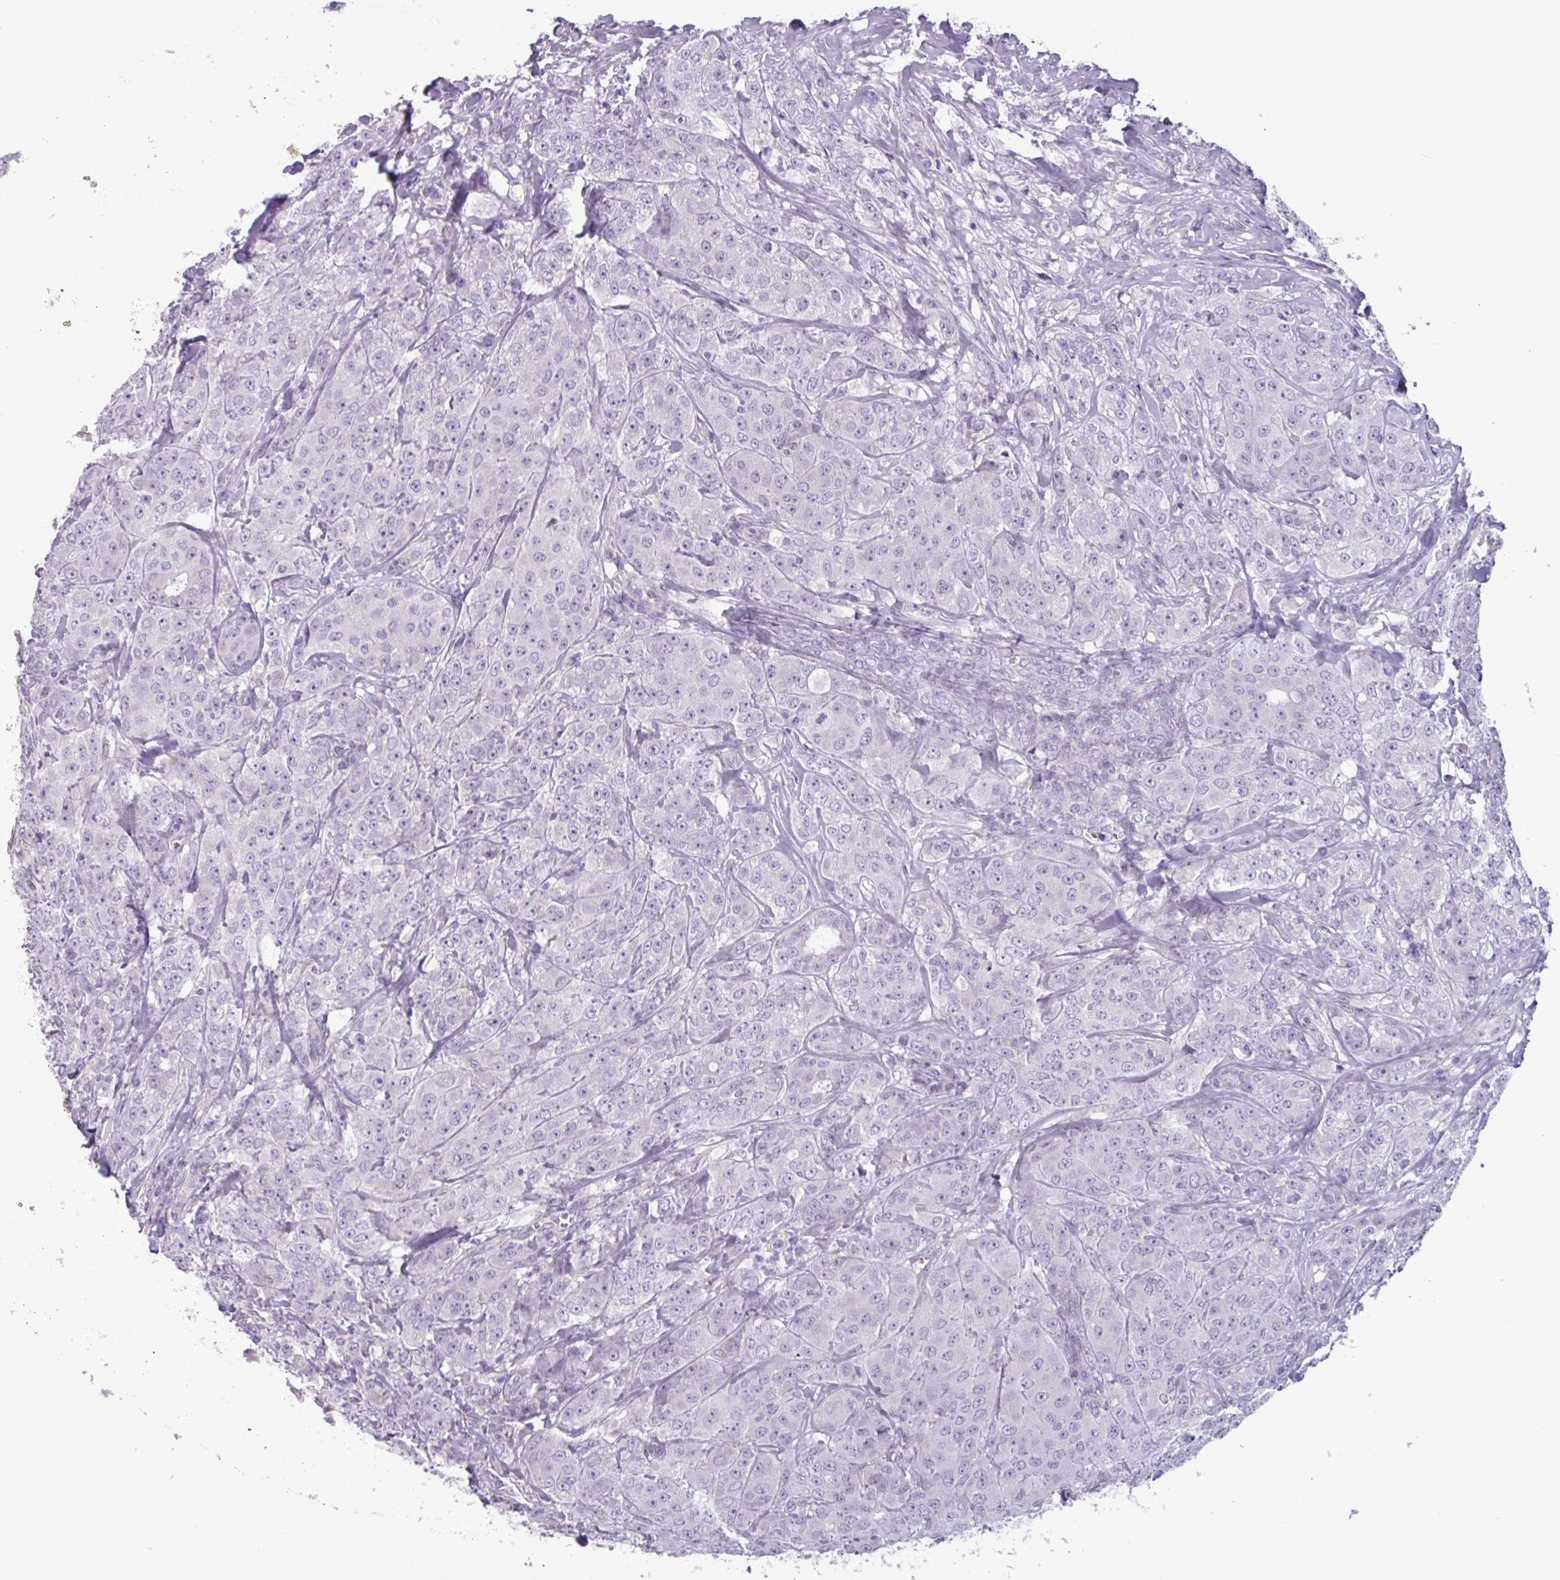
{"staining": {"intensity": "weak", "quantity": "<25%", "location": "cytoplasmic/membranous"}, "tissue": "breast cancer", "cell_type": "Tumor cells", "image_type": "cancer", "snomed": [{"axis": "morphology", "description": "Duct carcinoma"}, {"axis": "topography", "description": "Breast"}], "caption": "Protein analysis of breast cancer shows no significant staining in tumor cells. The staining was performed using DAB to visualize the protein expression in brown, while the nuclei were stained in blue with hematoxylin (Magnification: 20x).", "gene": "ADGRE1", "patient": {"sex": "female", "age": 43}}